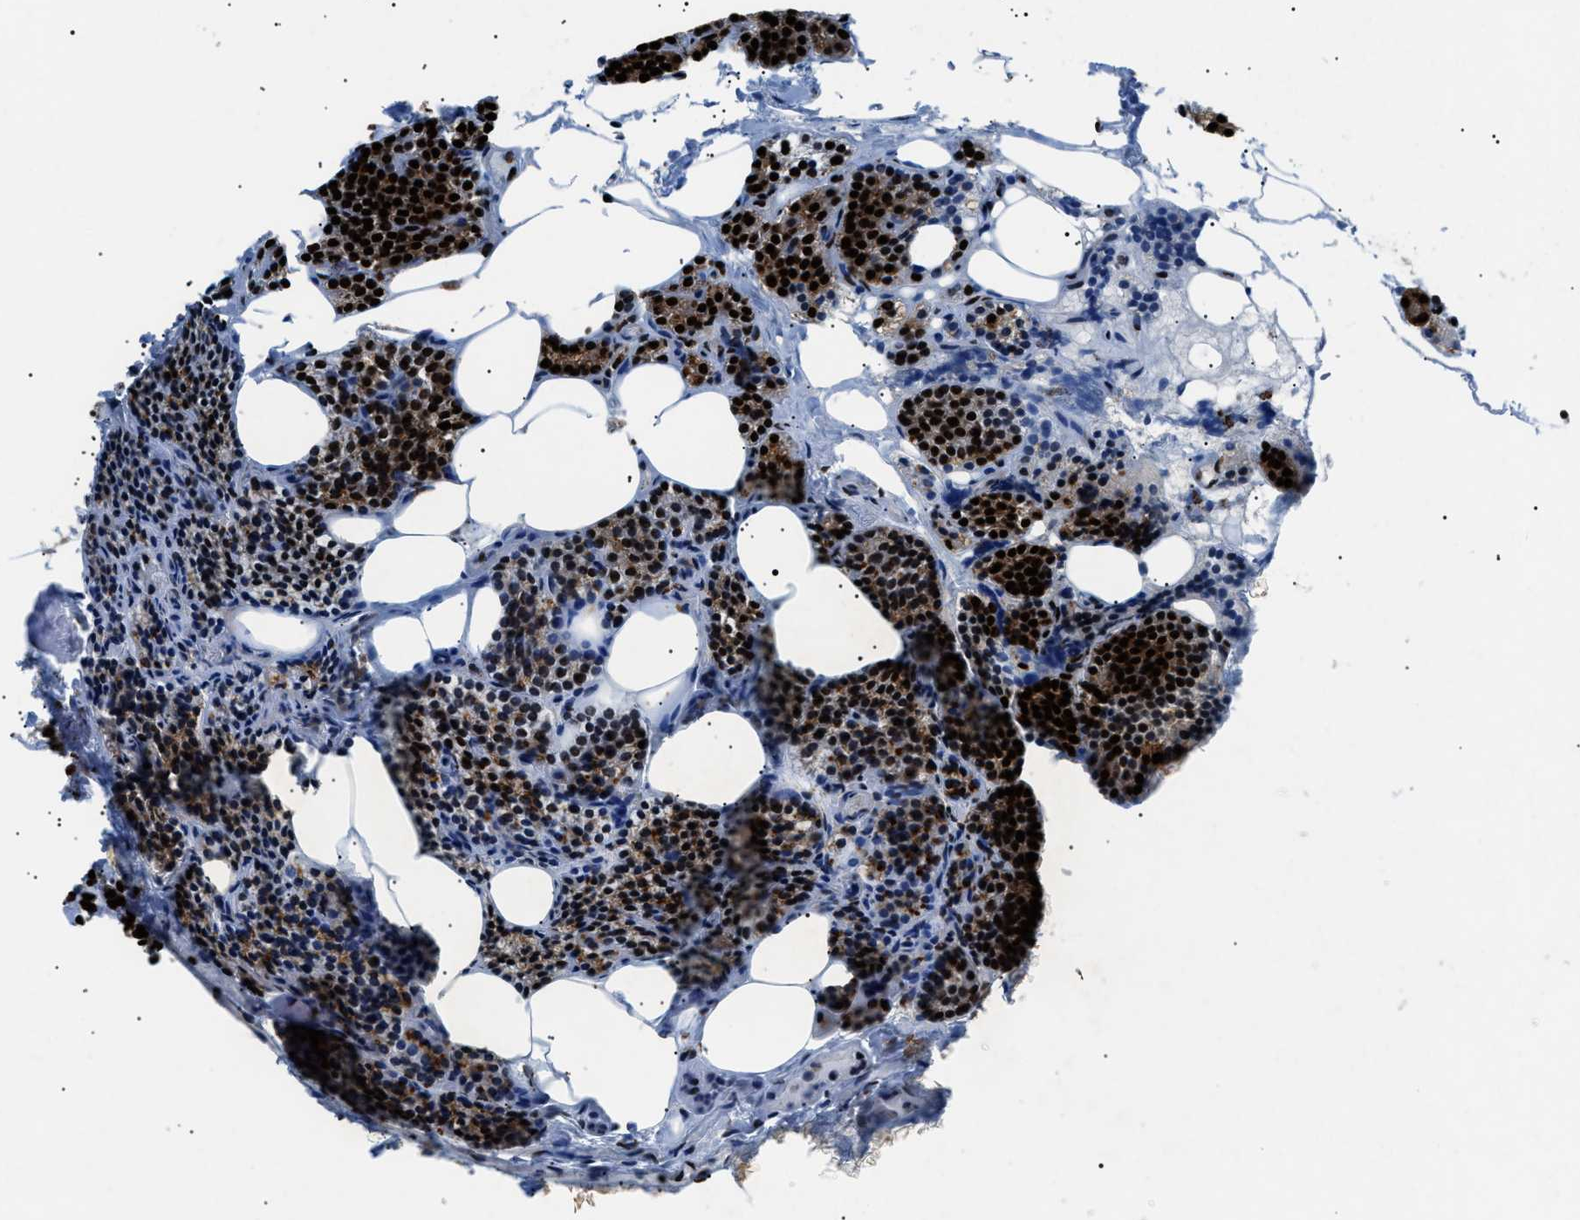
{"staining": {"intensity": "strong", "quantity": ">75%", "location": "nuclear"}, "tissue": "parathyroid gland", "cell_type": "Glandular cells", "image_type": "normal", "snomed": [{"axis": "morphology", "description": "Normal tissue, NOS"}, {"axis": "morphology", "description": "Adenoma, NOS"}, {"axis": "topography", "description": "Parathyroid gland"}], "caption": "Parathyroid gland stained with IHC shows strong nuclear expression in approximately >75% of glandular cells. (IHC, brightfield microscopy, high magnification).", "gene": "HNRNPK", "patient": {"sex": "female", "age": 74}}